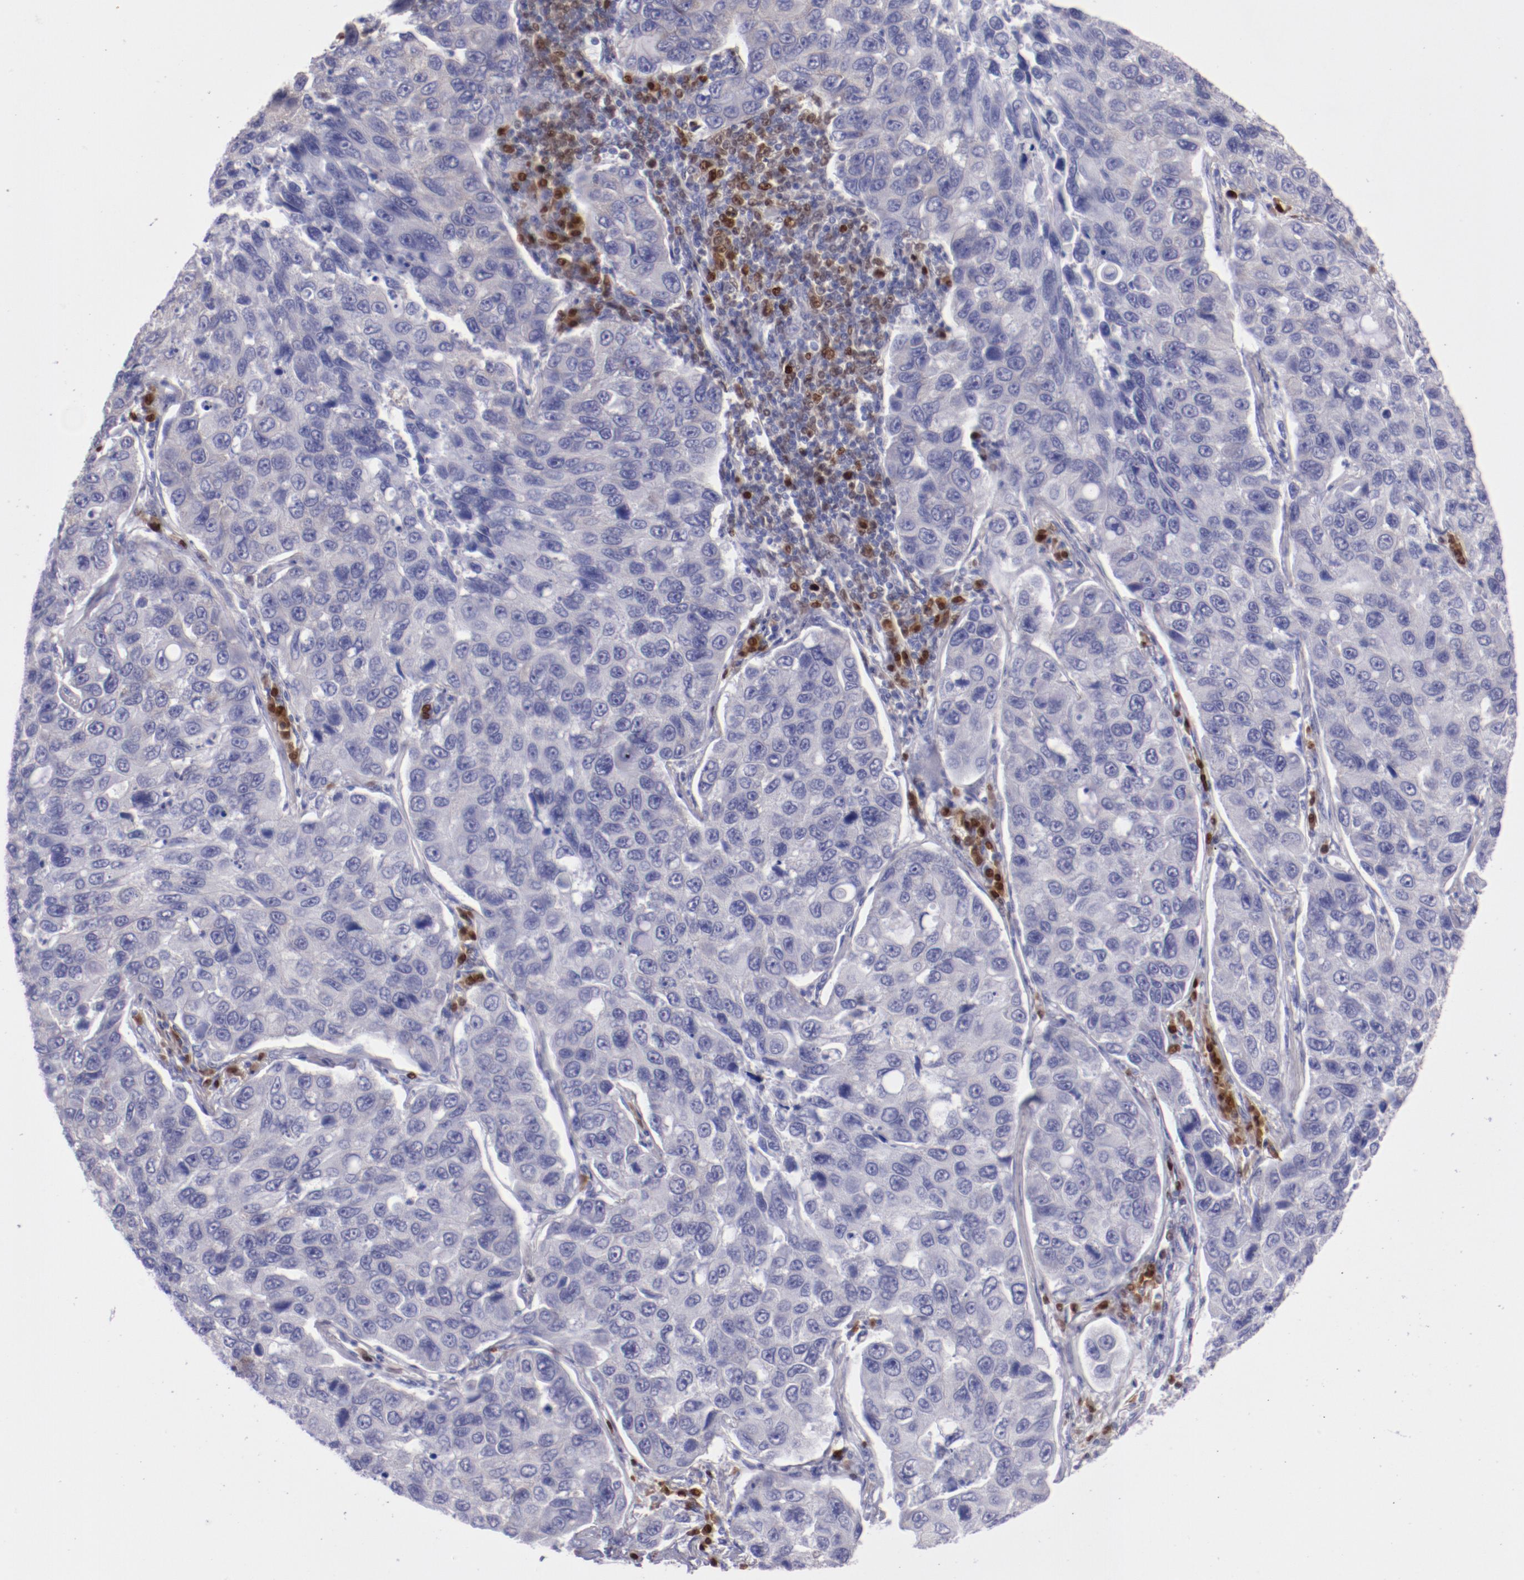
{"staining": {"intensity": "negative", "quantity": "none", "location": "none"}, "tissue": "lung cancer", "cell_type": "Tumor cells", "image_type": "cancer", "snomed": [{"axis": "morphology", "description": "Adenocarcinoma, NOS"}, {"axis": "topography", "description": "Lung"}], "caption": "Micrograph shows no protein expression in tumor cells of lung adenocarcinoma tissue. (DAB (3,3'-diaminobenzidine) immunohistochemistry (IHC), high magnification).", "gene": "IRF8", "patient": {"sex": "male", "age": 64}}